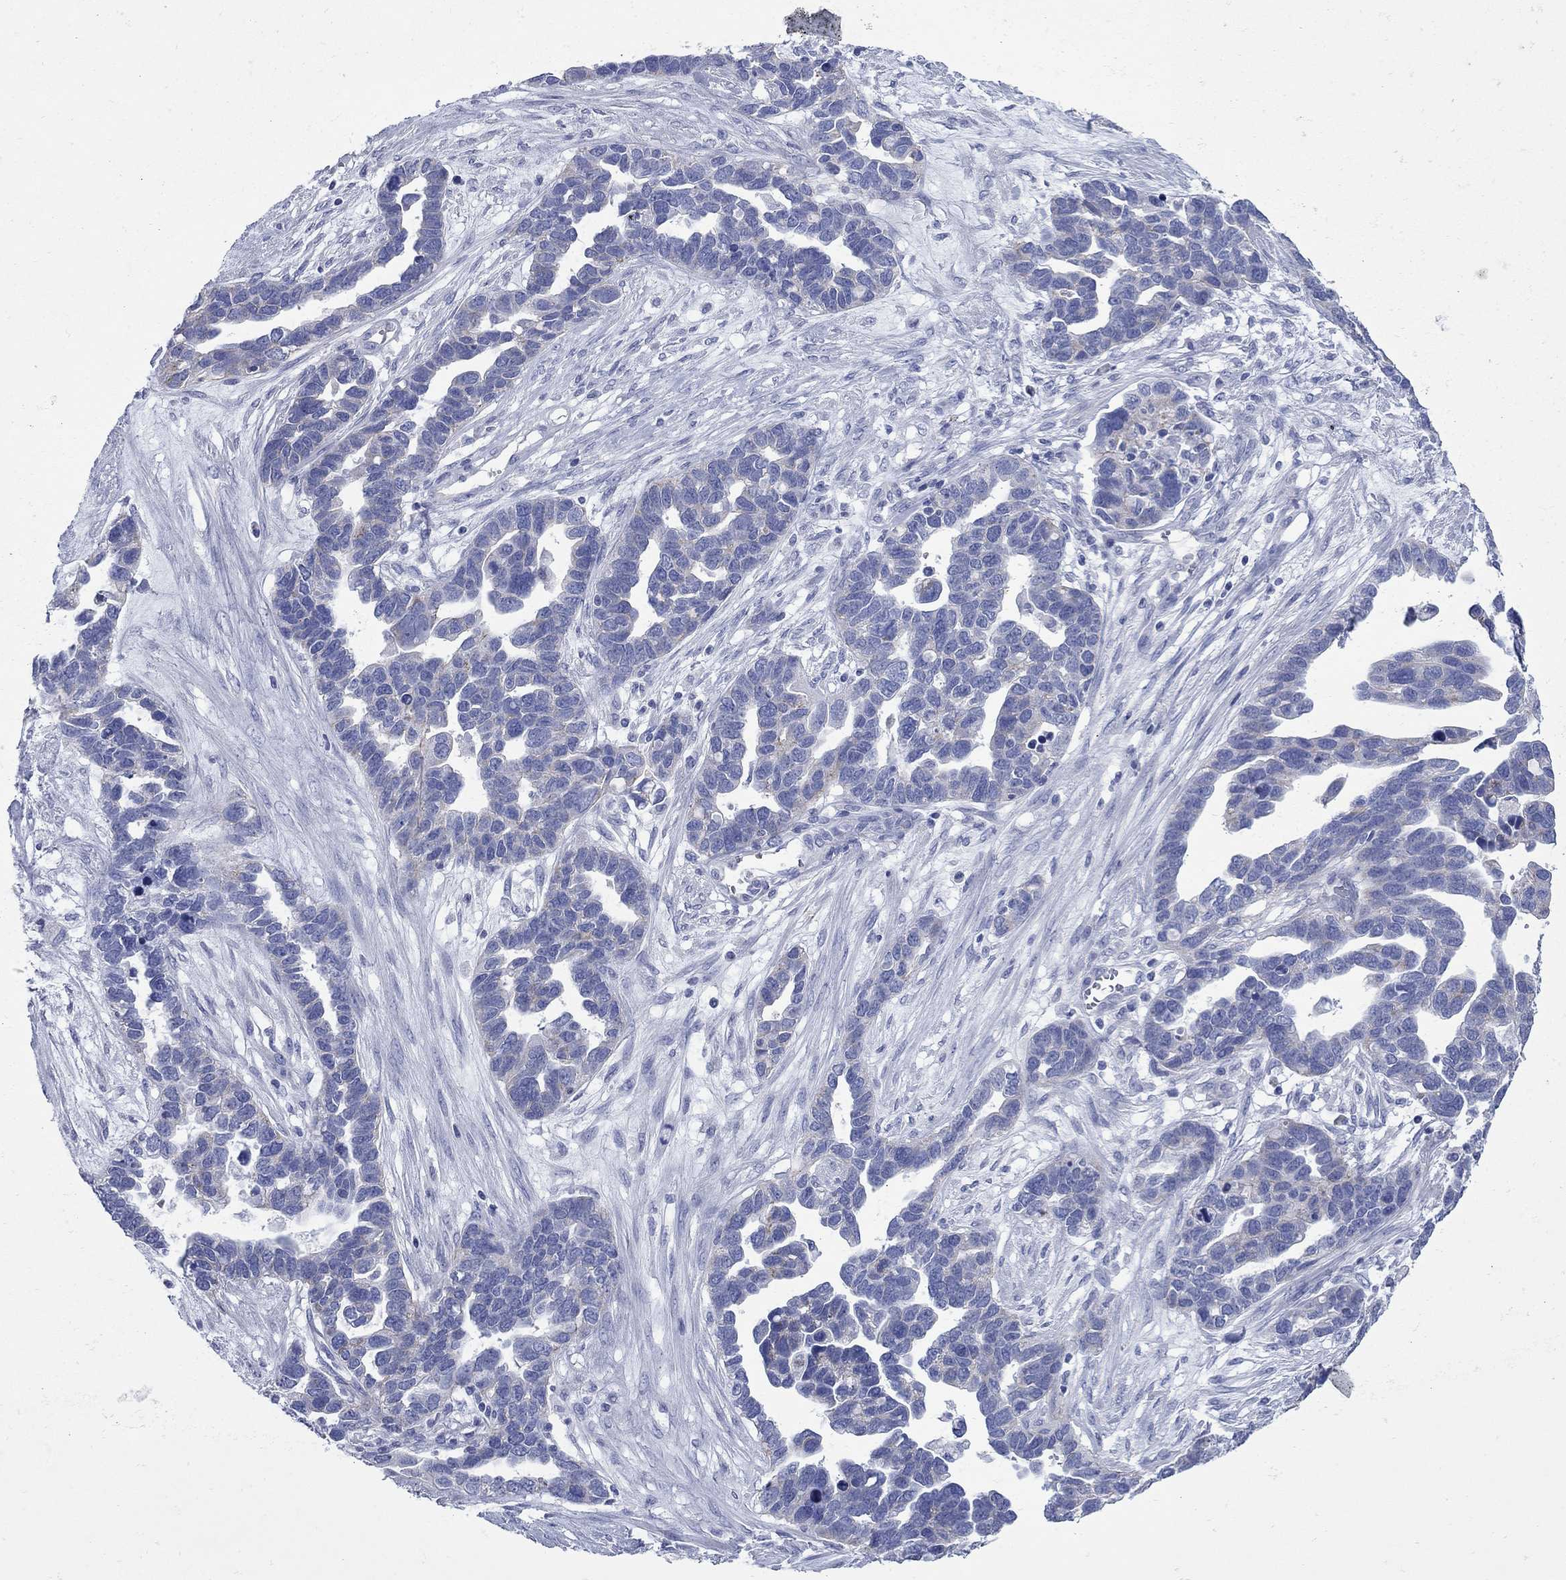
{"staining": {"intensity": "moderate", "quantity": "<25%", "location": "cytoplasmic/membranous"}, "tissue": "ovarian cancer", "cell_type": "Tumor cells", "image_type": "cancer", "snomed": [{"axis": "morphology", "description": "Cystadenocarcinoma, serous, NOS"}, {"axis": "topography", "description": "Ovary"}], "caption": "The micrograph reveals immunohistochemical staining of ovarian cancer (serous cystadenocarcinoma). There is moderate cytoplasmic/membranous positivity is identified in about <25% of tumor cells. Using DAB (brown) and hematoxylin (blue) stains, captured at high magnification using brightfield microscopy.", "gene": "PDZD3", "patient": {"sex": "female", "age": 54}}